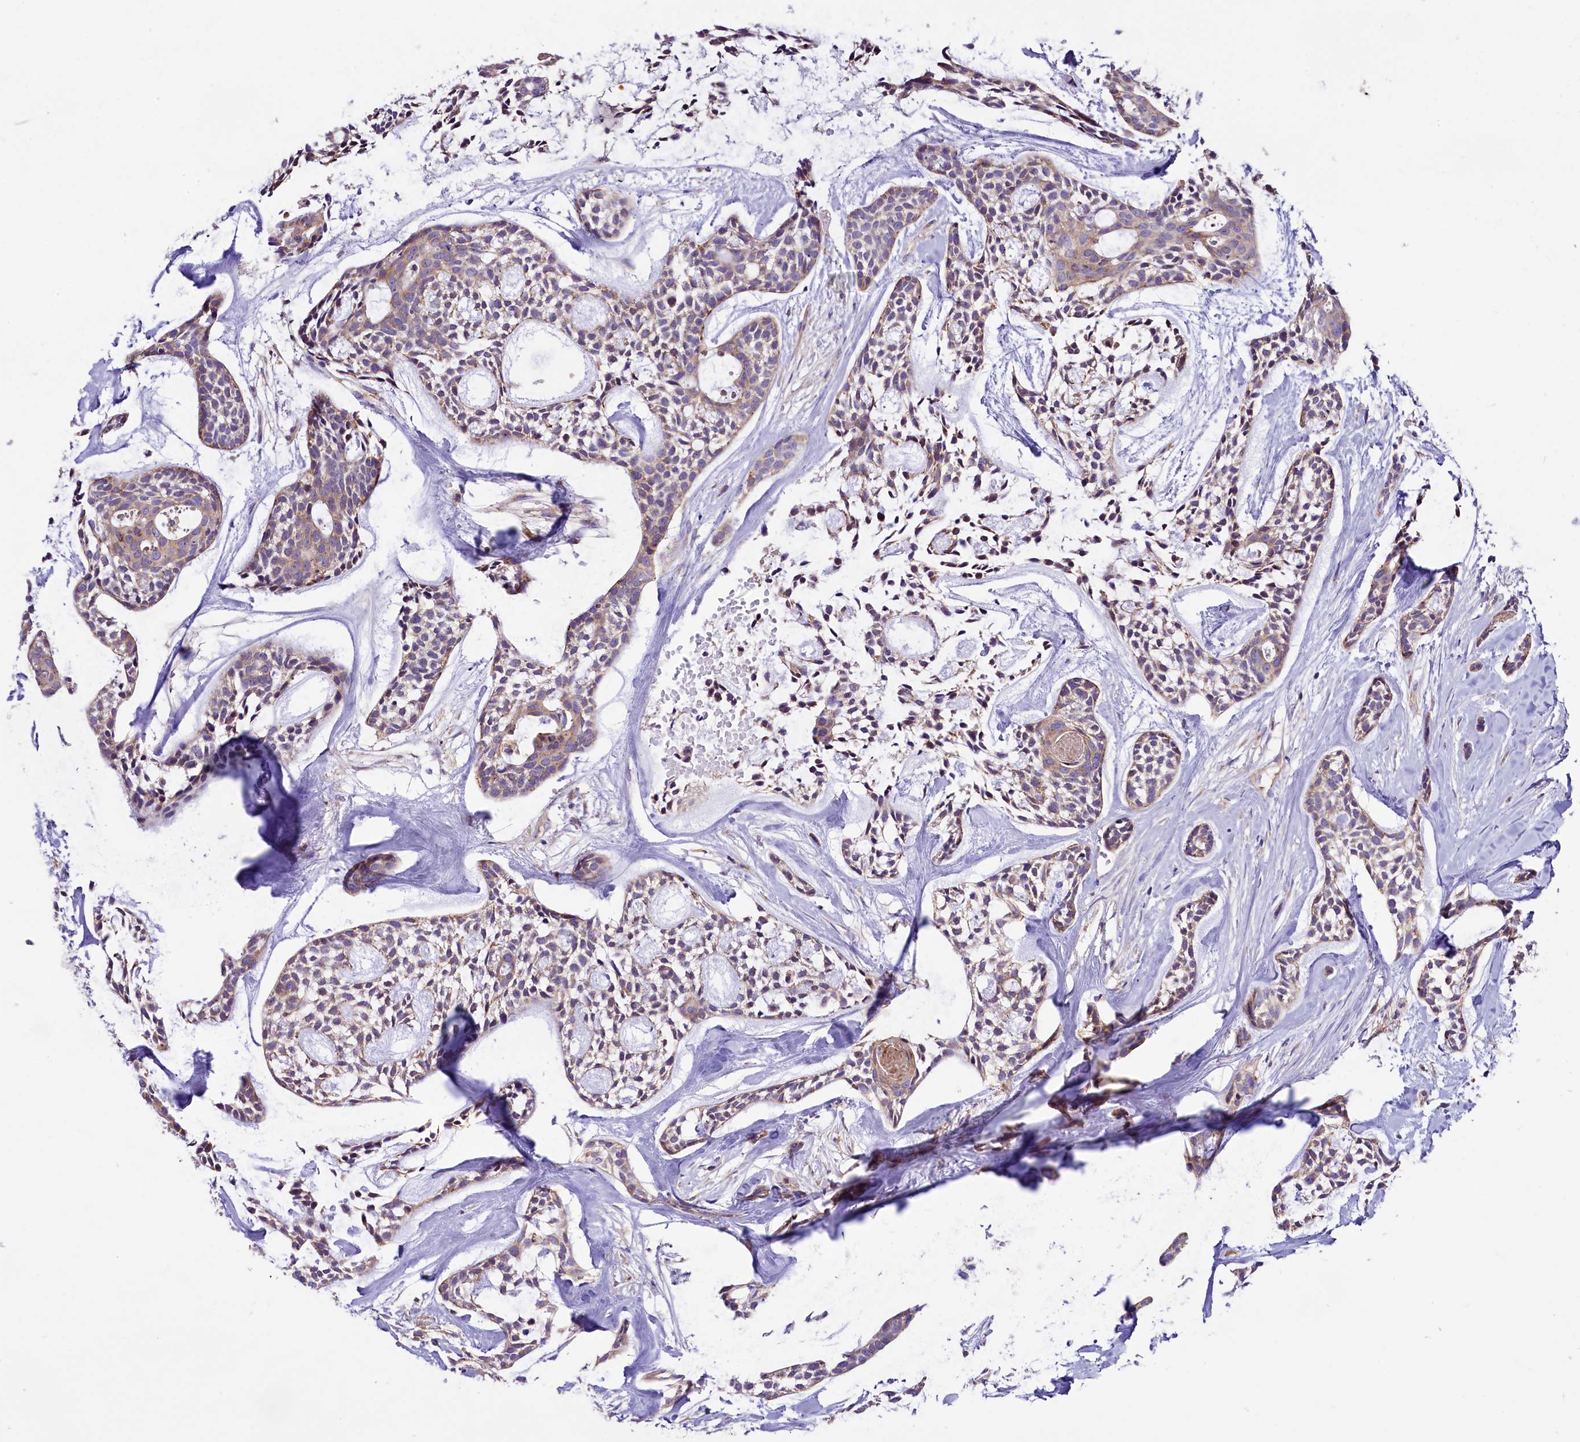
{"staining": {"intensity": "weak", "quantity": "<25%", "location": "cytoplasmic/membranous"}, "tissue": "head and neck cancer", "cell_type": "Tumor cells", "image_type": "cancer", "snomed": [{"axis": "morphology", "description": "Adenocarcinoma, NOS"}, {"axis": "topography", "description": "Subcutis"}, {"axis": "topography", "description": "Head-Neck"}], "caption": "IHC image of human head and neck cancer (adenocarcinoma) stained for a protein (brown), which reveals no staining in tumor cells. (Stains: DAB (3,3'-diaminobenzidine) IHC with hematoxylin counter stain, Microscopy: brightfield microscopy at high magnification).", "gene": "PEMT", "patient": {"sex": "female", "age": 73}}